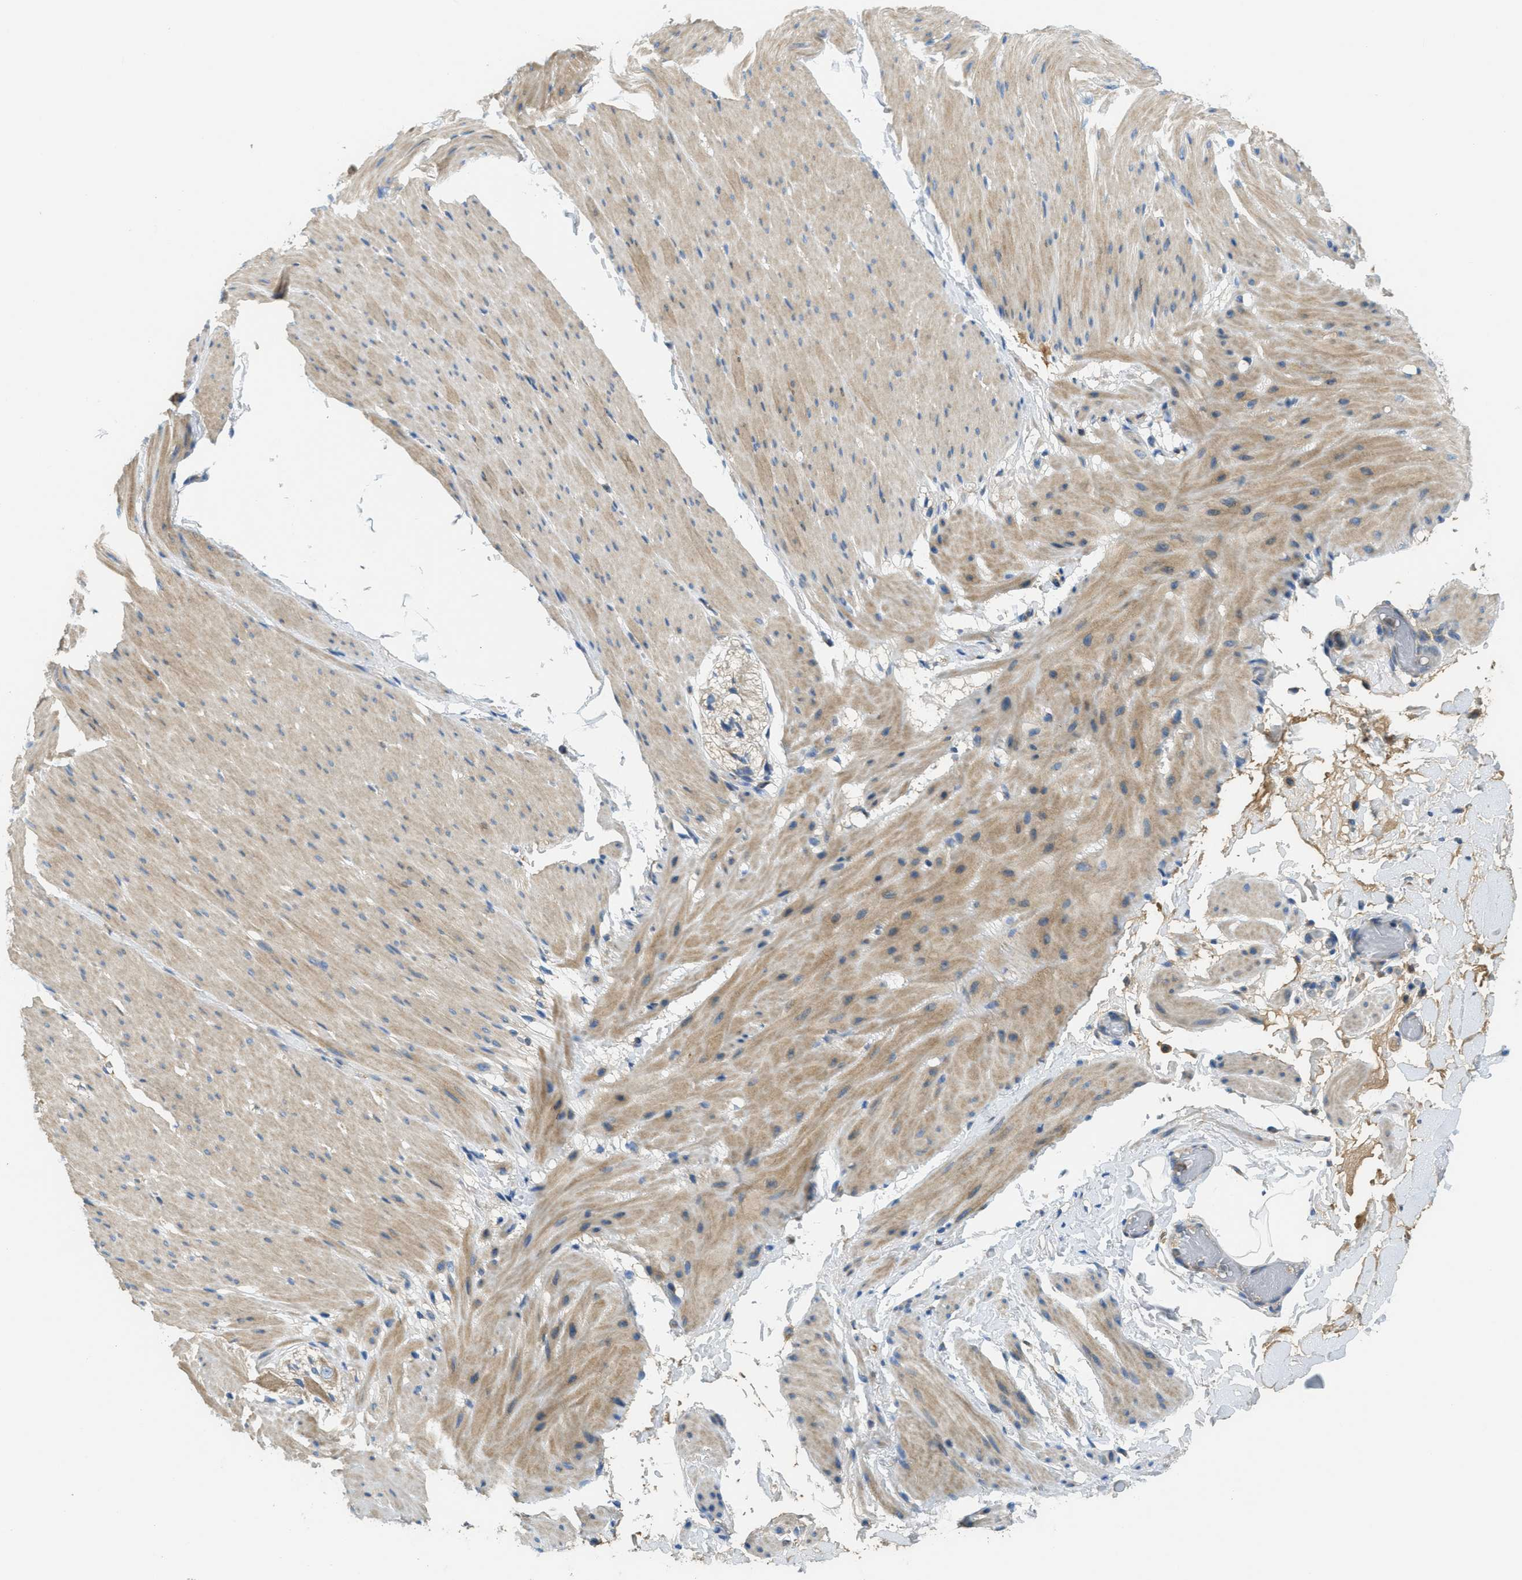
{"staining": {"intensity": "weak", "quantity": "25%-75%", "location": "cytoplasmic/membranous"}, "tissue": "smooth muscle", "cell_type": "Smooth muscle cells", "image_type": "normal", "snomed": [{"axis": "morphology", "description": "Normal tissue, NOS"}, {"axis": "topography", "description": "Smooth muscle"}, {"axis": "topography", "description": "Colon"}], "caption": "A brown stain labels weak cytoplasmic/membranous expression of a protein in smooth muscle cells of benign smooth muscle. The staining is performed using DAB brown chromogen to label protein expression. The nuclei are counter-stained blue using hematoxylin.", "gene": "SSR1", "patient": {"sex": "male", "age": 67}}